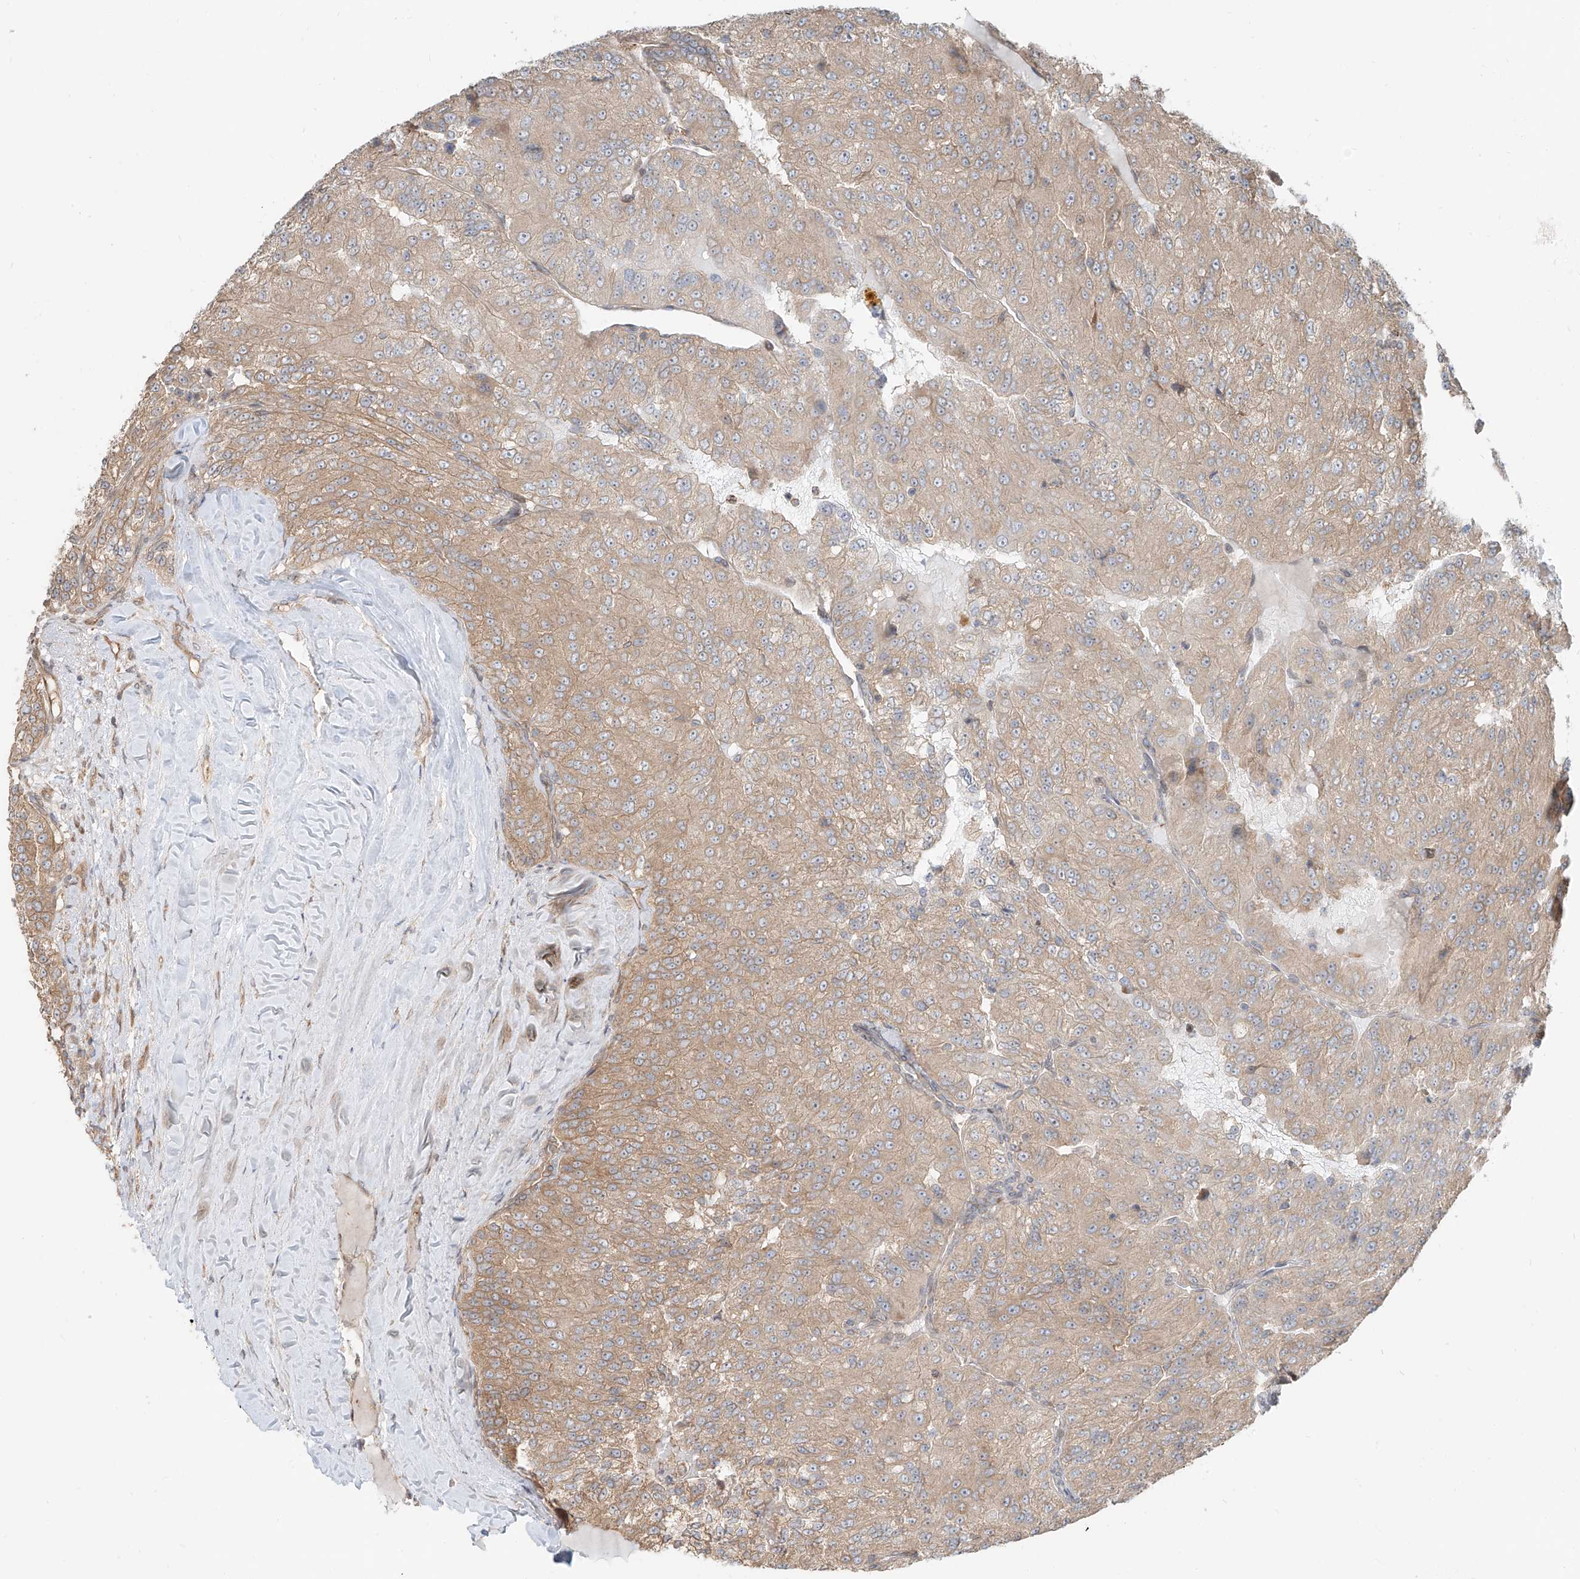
{"staining": {"intensity": "moderate", "quantity": "<25%", "location": "cytoplasmic/membranous"}, "tissue": "renal cancer", "cell_type": "Tumor cells", "image_type": "cancer", "snomed": [{"axis": "morphology", "description": "Adenocarcinoma, NOS"}, {"axis": "topography", "description": "Kidney"}], "caption": "A high-resolution photomicrograph shows immunohistochemistry (IHC) staining of adenocarcinoma (renal), which exhibits moderate cytoplasmic/membranous expression in approximately <25% of tumor cells.", "gene": "CEP162", "patient": {"sex": "female", "age": 63}}